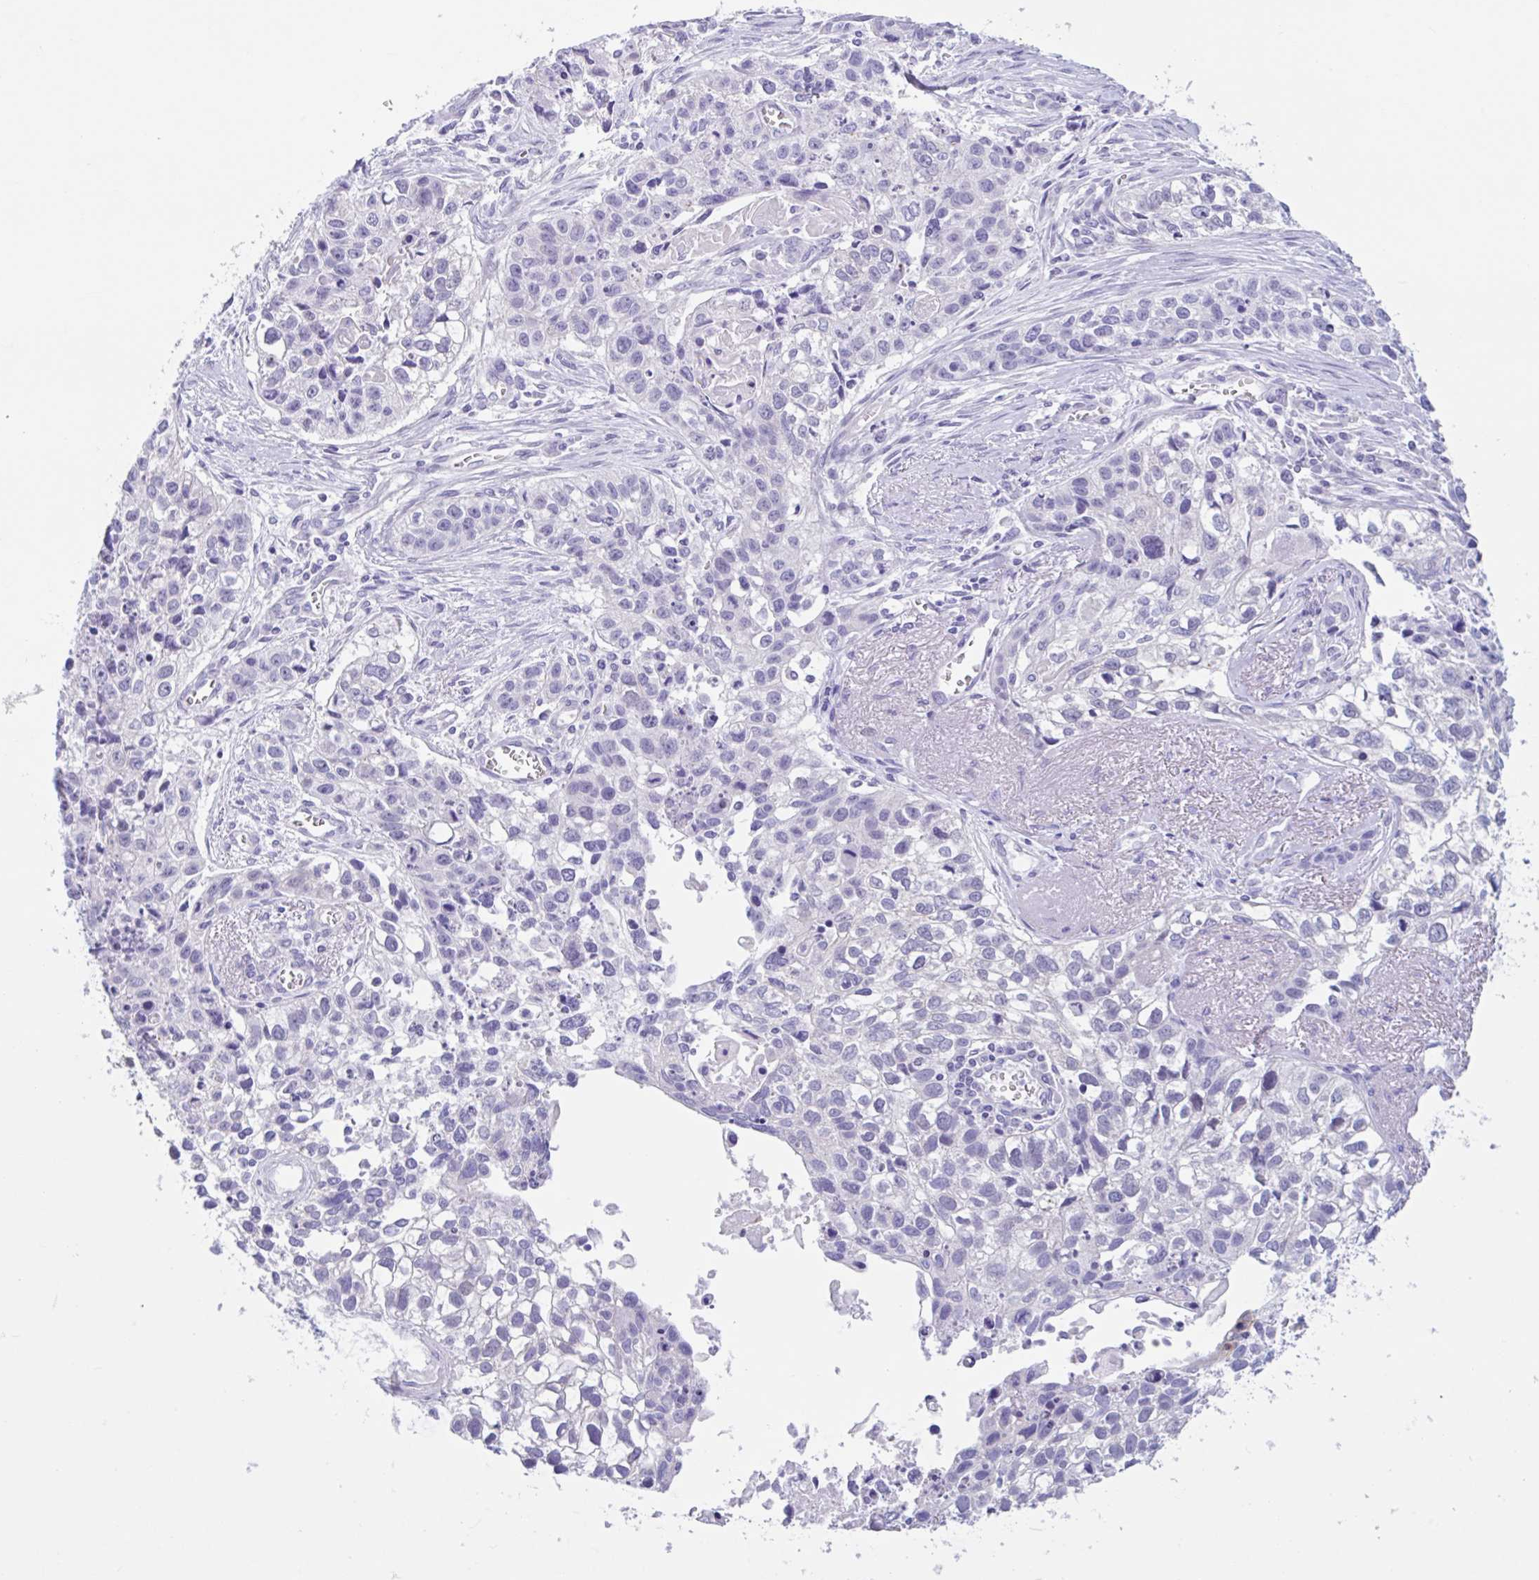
{"staining": {"intensity": "negative", "quantity": "none", "location": "none"}, "tissue": "lung cancer", "cell_type": "Tumor cells", "image_type": "cancer", "snomed": [{"axis": "morphology", "description": "Squamous cell carcinoma, NOS"}, {"axis": "topography", "description": "Lung"}], "caption": "Image shows no significant protein staining in tumor cells of lung cancer (squamous cell carcinoma).", "gene": "OR6N2", "patient": {"sex": "male", "age": 74}}